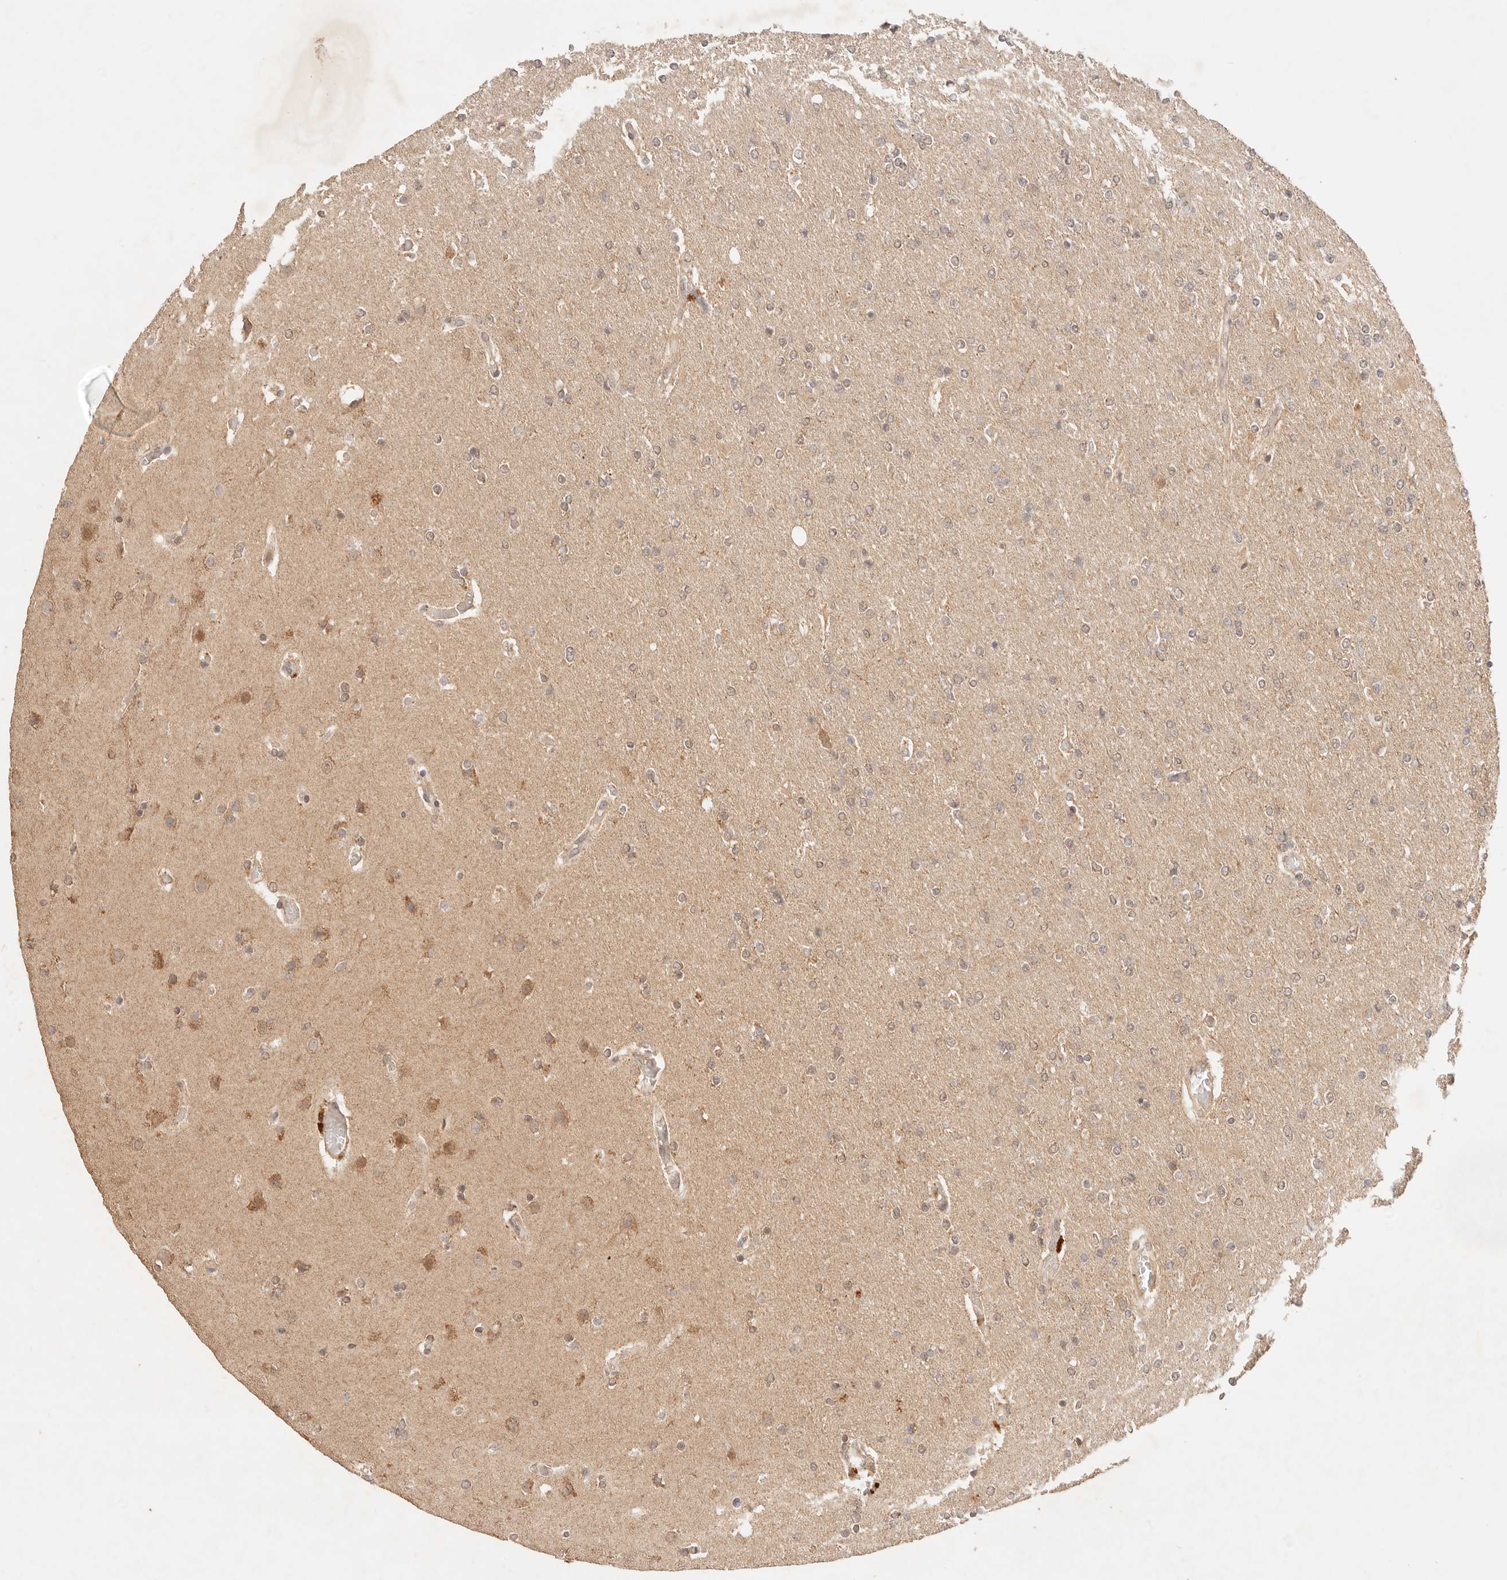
{"staining": {"intensity": "weak", "quantity": ">75%", "location": "cytoplasmic/membranous,nuclear"}, "tissue": "glioma", "cell_type": "Tumor cells", "image_type": "cancer", "snomed": [{"axis": "morphology", "description": "Glioma, malignant, High grade"}, {"axis": "topography", "description": "Cerebral cortex"}], "caption": "Immunohistochemistry (IHC) image of neoplastic tissue: glioma stained using immunohistochemistry demonstrates low levels of weak protein expression localized specifically in the cytoplasmic/membranous and nuclear of tumor cells, appearing as a cytoplasmic/membranous and nuclear brown color.", "gene": "TRIM11", "patient": {"sex": "female", "age": 36}}